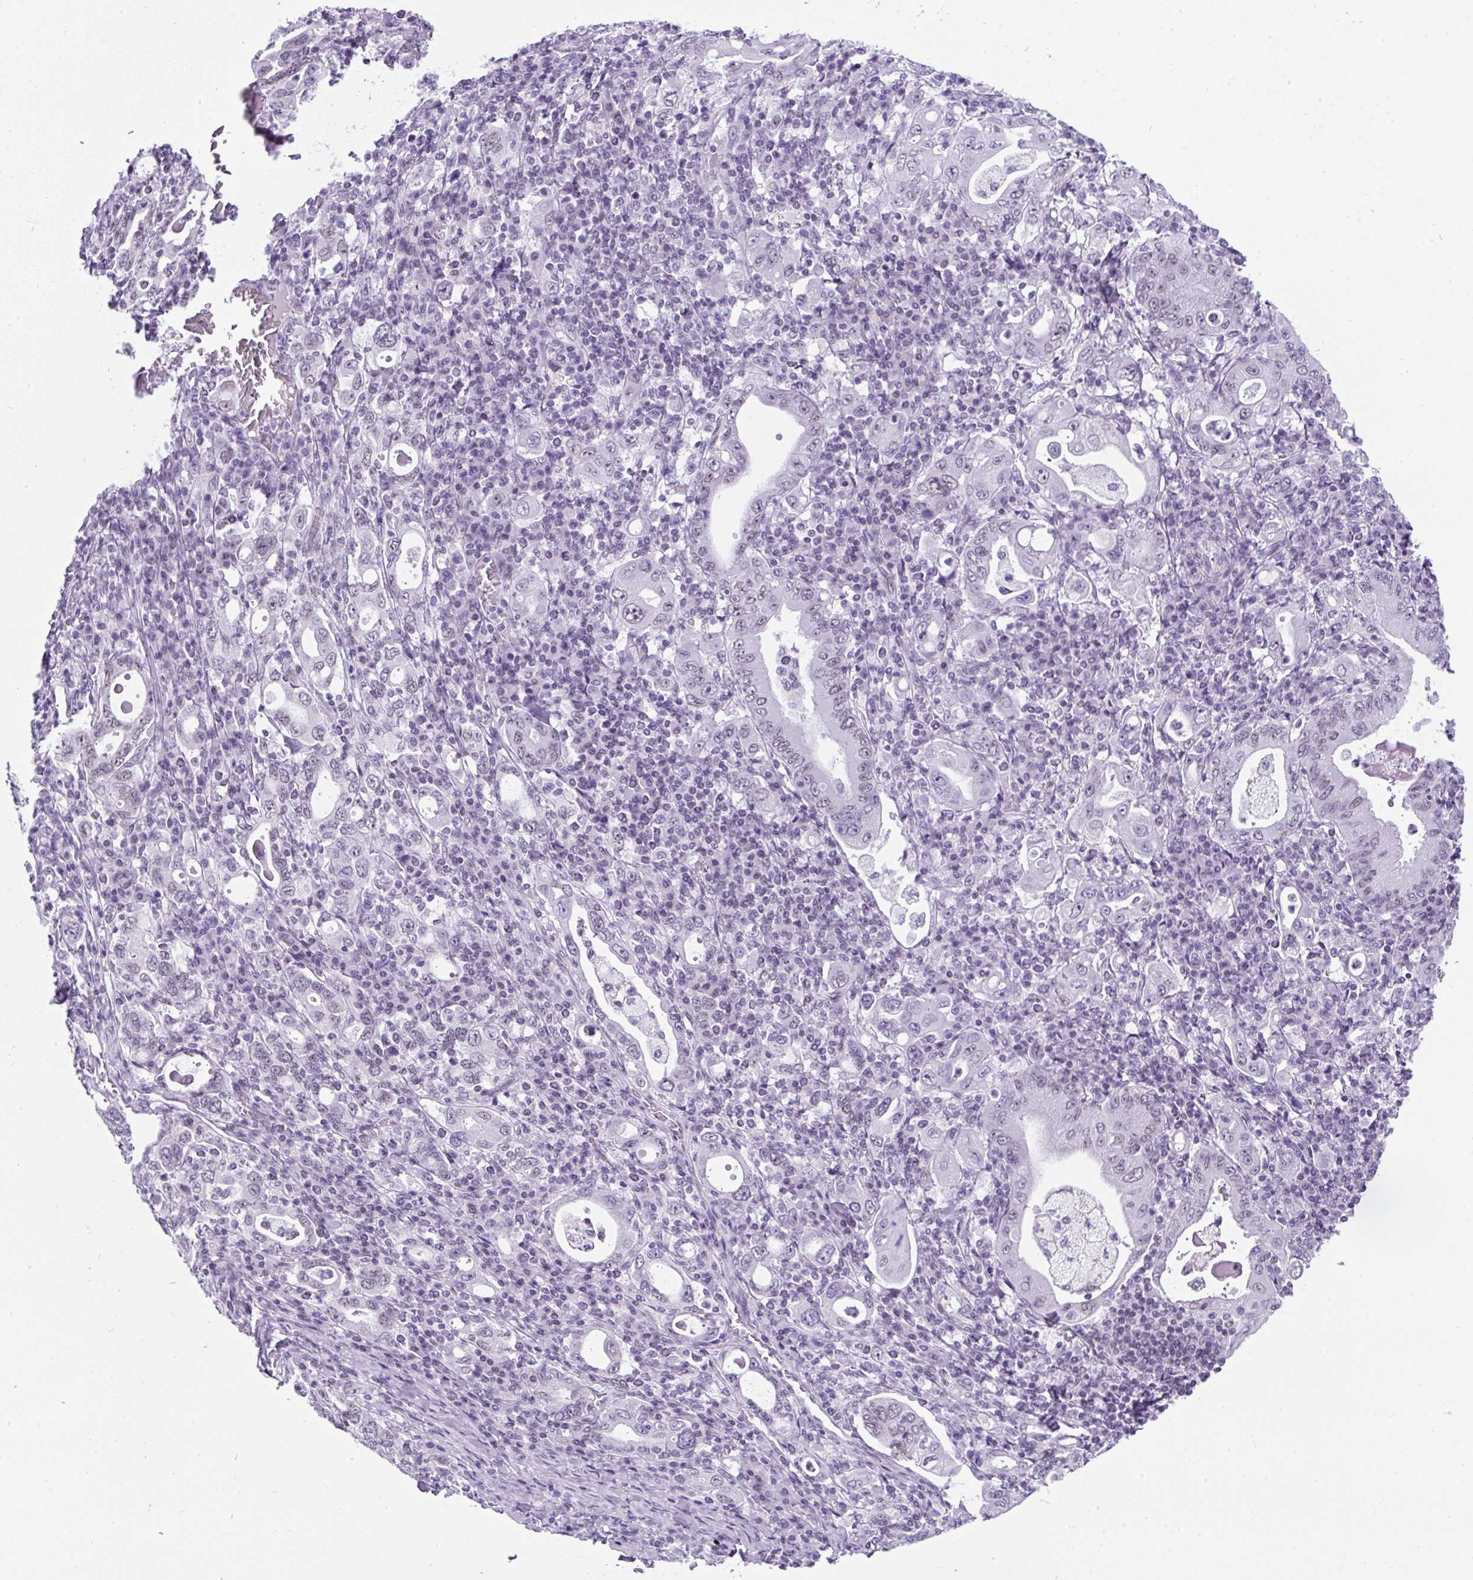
{"staining": {"intensity": "negative", "quantity": "none", "location": "none"}, "tissue": "stomach cancer", "cell_type": "Tumor cells", "image_type": "cancer", "snomed": [{"axis": "morphology", "description": "Normal tissue, NOS"}, {"axis": "morphology", "description": "Adenocarcinoma, NOS"}, {"axis": "topography", "description": "Esophagus"}, {"axis": "topography", "description": "Stomach, upper"}, {"axis": "topography", "description": "Peripheral nerve tissue"}], "caption": "Tumor cells show no significant positivity in stomach adenocarcinoma.", "gene": "PLCXD2", "patient": {"sex": "male", "age": 62}}